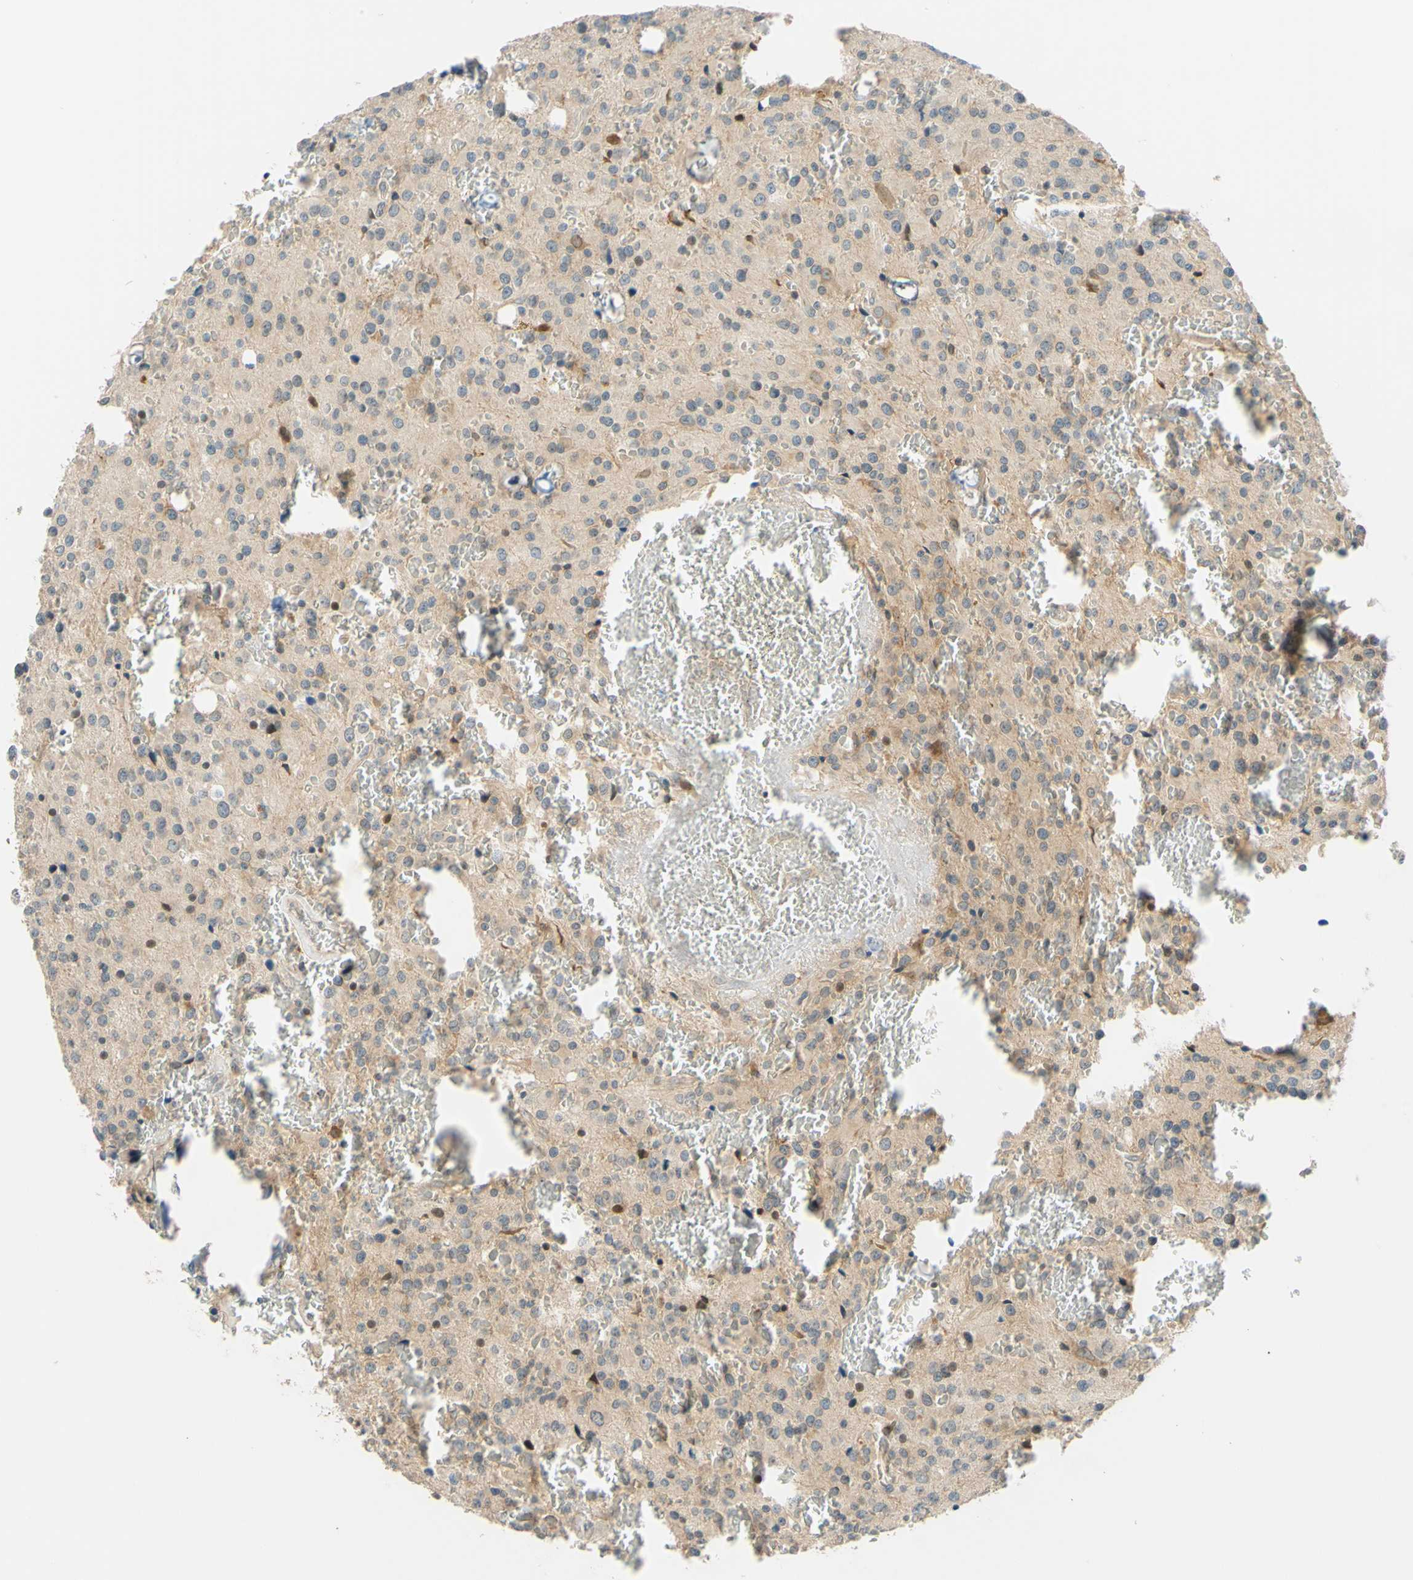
{"staining": {"intensity": "moderate", "quantity": "<25%", "location": "nuclear"}, "tissue": "glioma", "cell_type": "Tumor cells", "image_type": "cancer", "snomed": [{"axis": "morphology", "description": "Glioma, malignant, Low grade"}, {"axis": "topography", "description": "Brain"}], "caption": "A micrograph of malignant low-grade glioma stained for a protein reveals moderate nuclear brown staining in tumor cells.", "gene": "C2CD2L", "patient": {"sex": "male", "age": 58}}